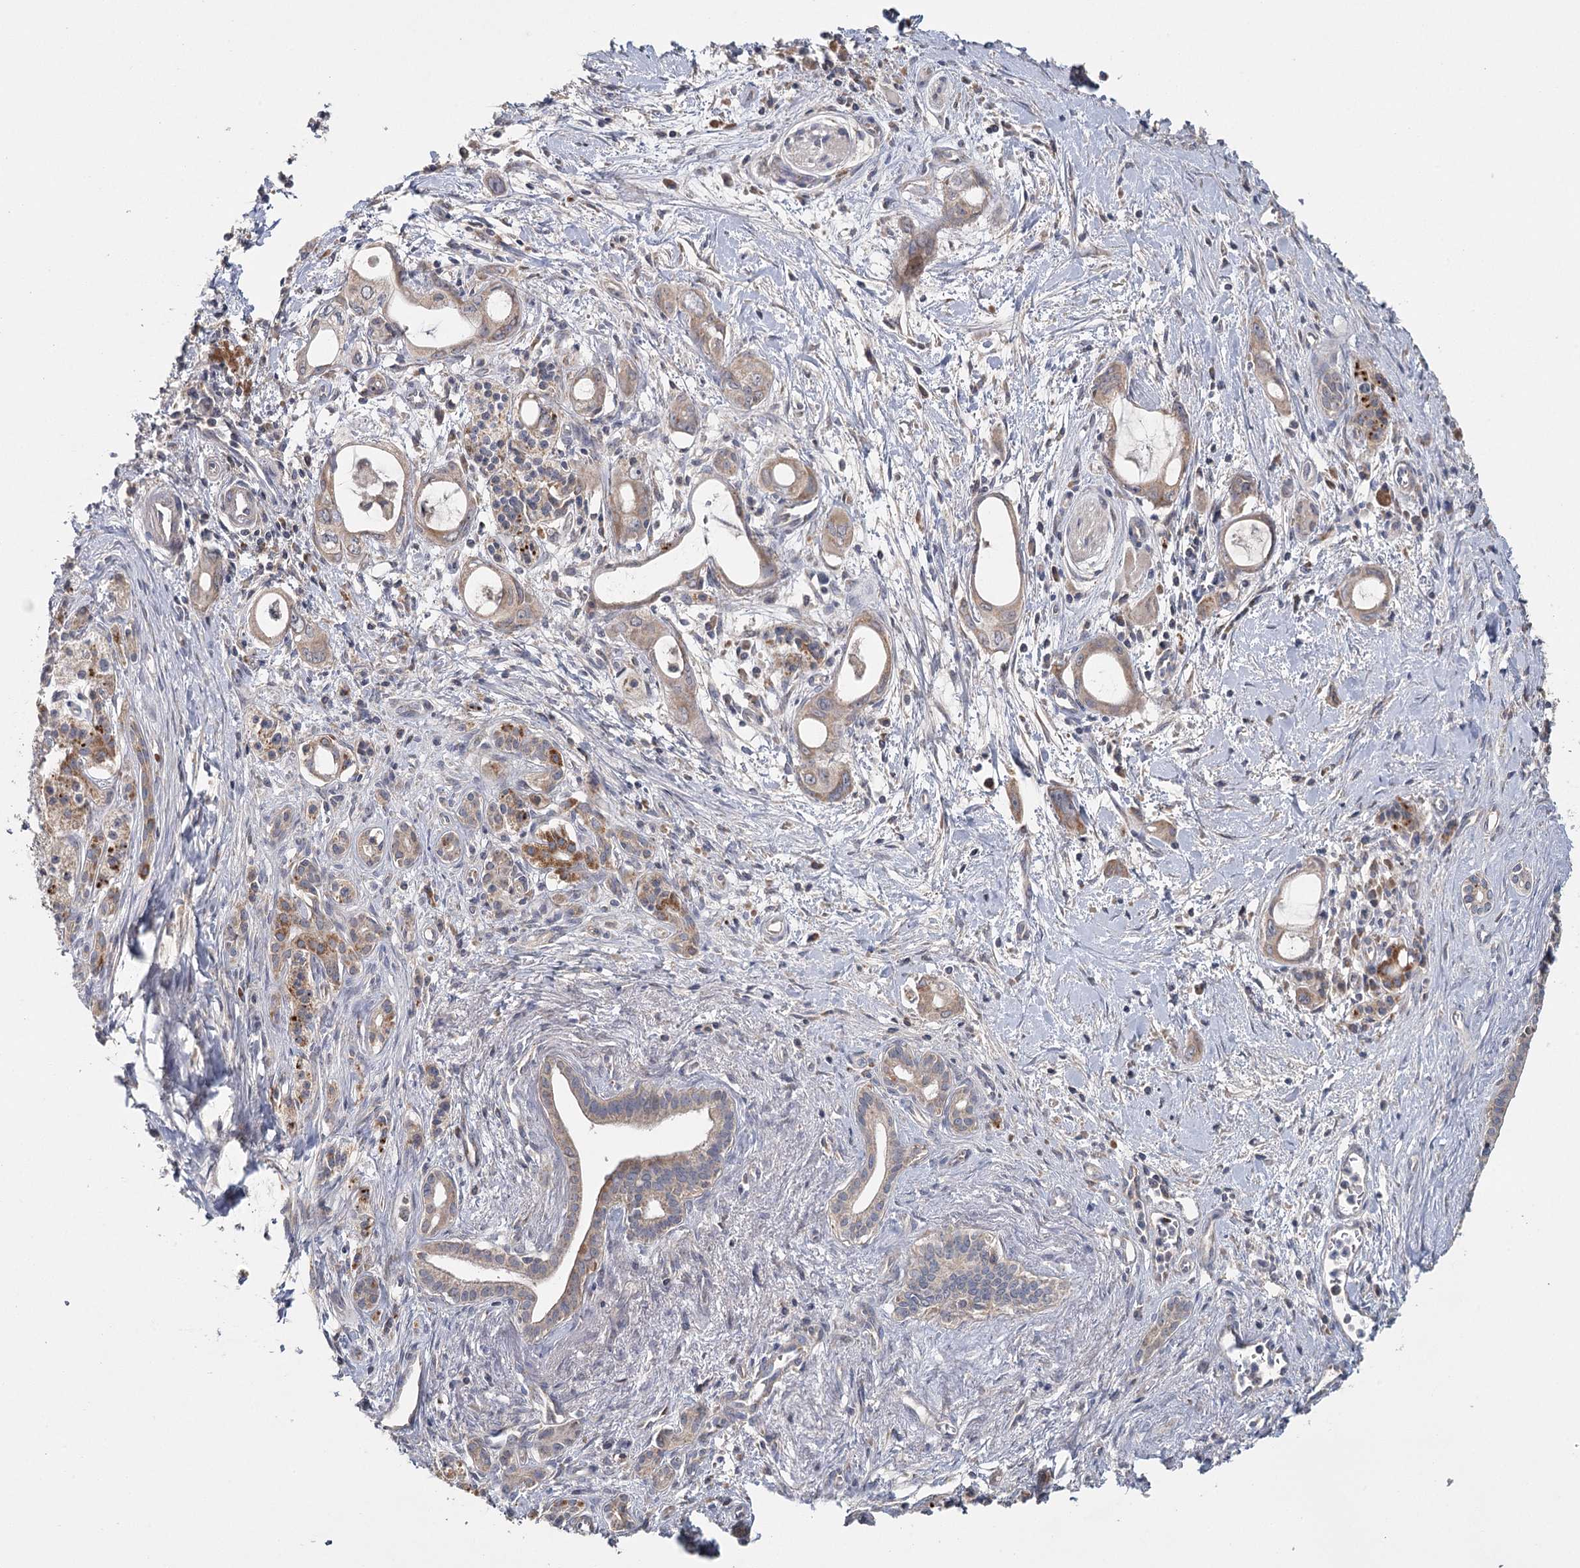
{"staining": {"intensity": "weak", "quantity": ">75%", "location": "cytoplasmic/membranous"}, "tissue": "pancreatic cancer", "cell_type": "Tumor cells", "image_type": "cancer", "snomed": [{"axis": "morphology", "description": "Adenocarcinoma, NOS"}, {"axis": "topography", "description": "Pancreas"}], "caption": "Human pancreatic cancer (adenocarcinoma) stained for a protein (brown) displays weak cytoplasmic/membranous positive staining in about >75% of tumor cells.", "gene": "MRPL44", "patient": {"sex": "male", "age": 72}}